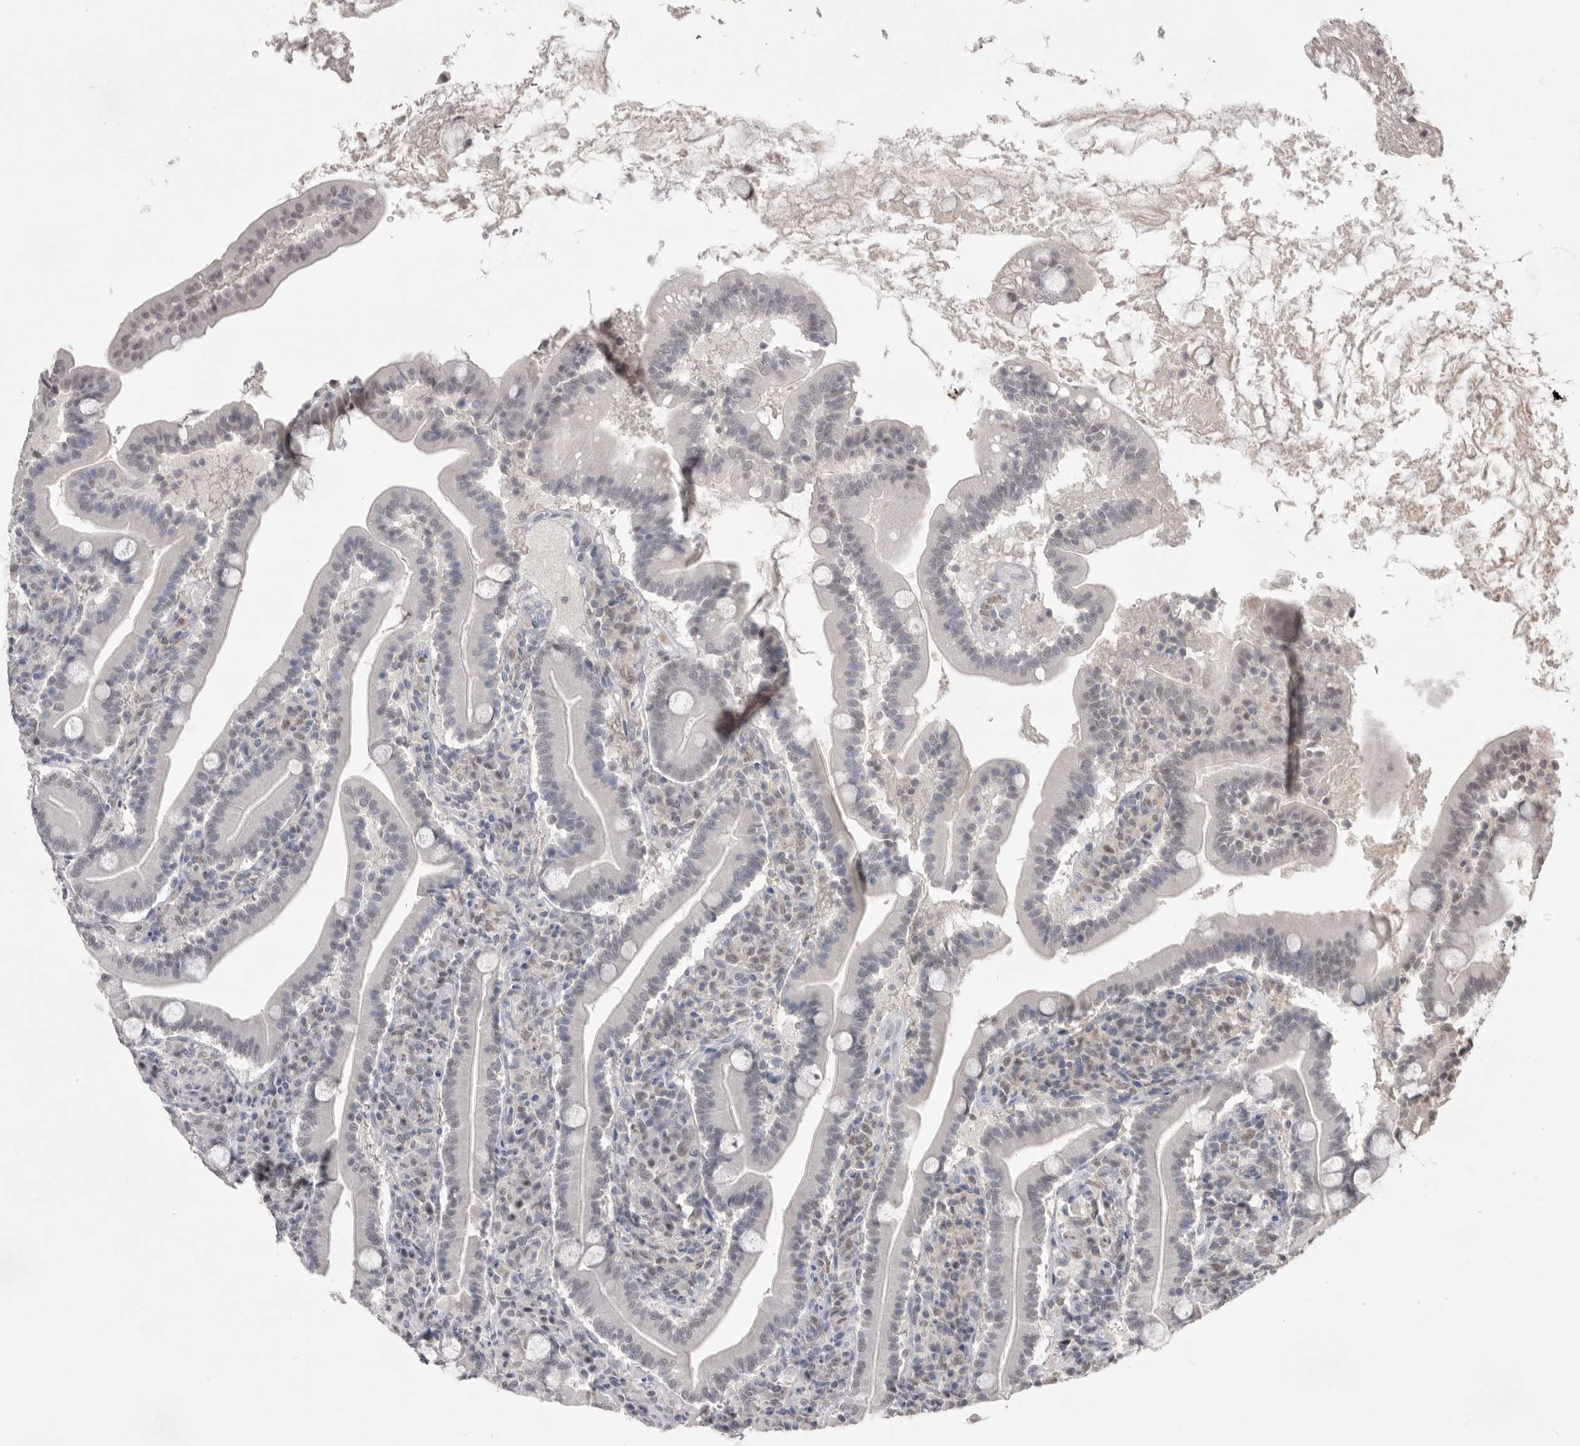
{"staining": {"intensity": "moderate", "quantity": "<25%", "location": "cytoplasmic/membranous,nuclear"}, "tissue": "duodenum", "cell_type": "Glandular cells", "image_type": "normal", "snomed": [{"axis": "morphology", "description": "Normal tissue, NOS"}, {"axis": "topography", "description": "Duodenum"}], "caption": "Immunohistochemical staining of normal duodenum demonstrates moderate cytoplasmic/membranous,nuclear protein staining in approximately <25% of glandular cells.", "gene": "HUS1", "patient": {"sex": "male", "age": 35}}